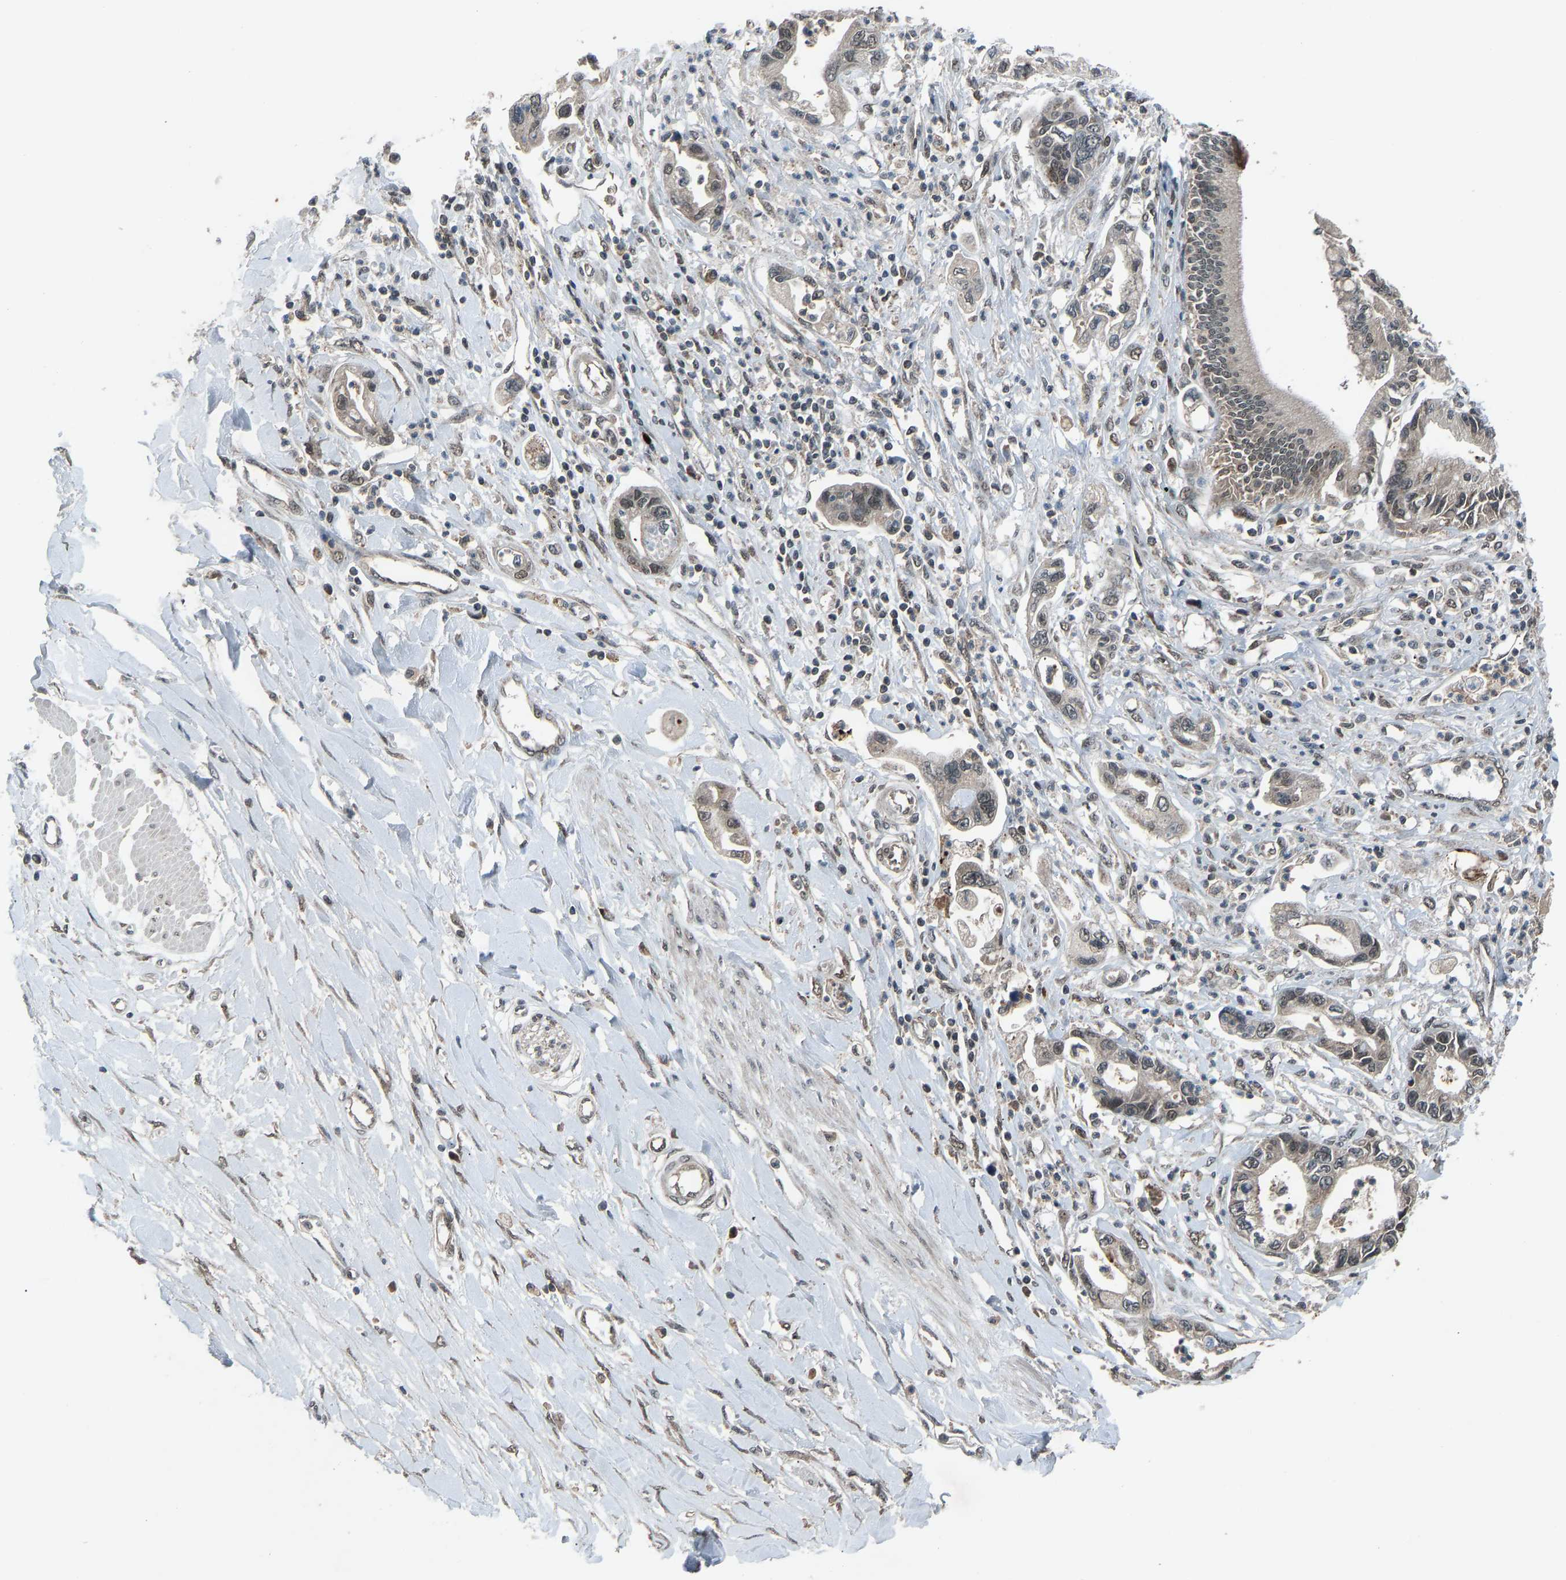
{"staining": {"intensity": "weak", "quantity": ">75%", "location": "cytoplasmic/membranous,nuclear"}, "tissue": "pancreatic cancer", "cell_type": "Tumor cells", "image_type": "cancer", "snomed": [{"axis": "morphology", "description": "Adenocarcinoma, NOS"}, {"axis": "topography", "description": "Pancreas"}], "caption": "This photomicrograph reveals immunohistochemistry (IHC) staining of human pancreatic cancer (adenocarcinoma), with low weak cytoplasmic/membranous and nuclear staining in approximately >75% of tumor cells.", "gene": "SLC43A1", "patient": {"sex": "male", "age": 56}}